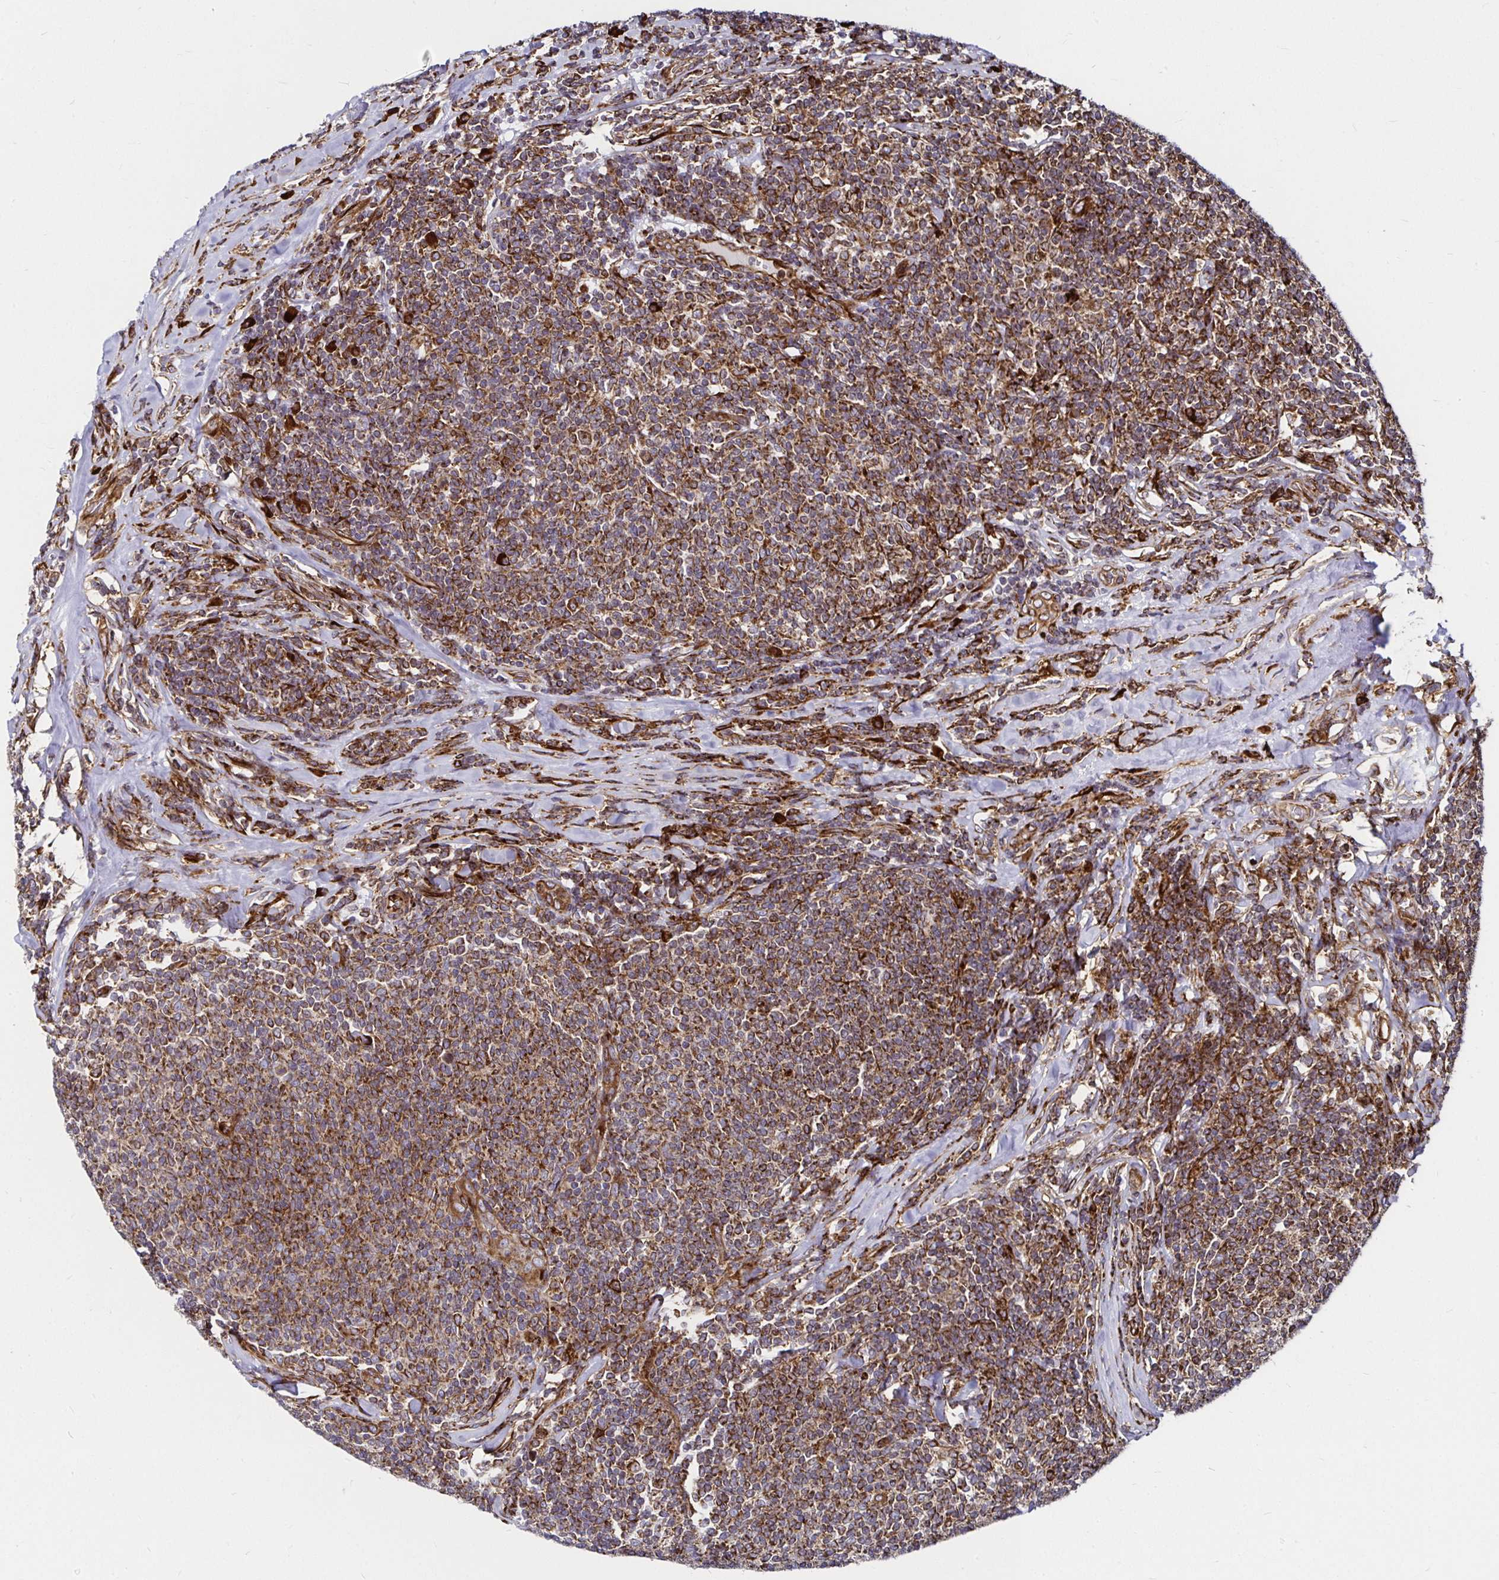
{"staining": {"intensity": "strong", "quantity": ">75%", "location": "cytoplasmic/membranous"}, "tissue": "lymphoma", "cell_type": "Tumor cells", "image_type": "cancer", "snomed": [{"axis": "morphology", "description": "Malignant lymphoma, non-Hodgkin's type, Low grade"}, {"axis": "topography", "description": "Lymph node"}], "caption": "A micrograph of malignant lymphoma, non-Hodgkin's type (low-grade) stained for a protein shows strong cytoplasmic/membranous brown staining in tumor cells.", "gene": "SMYD3", "patient": {"sex": "male", "age": 52}}